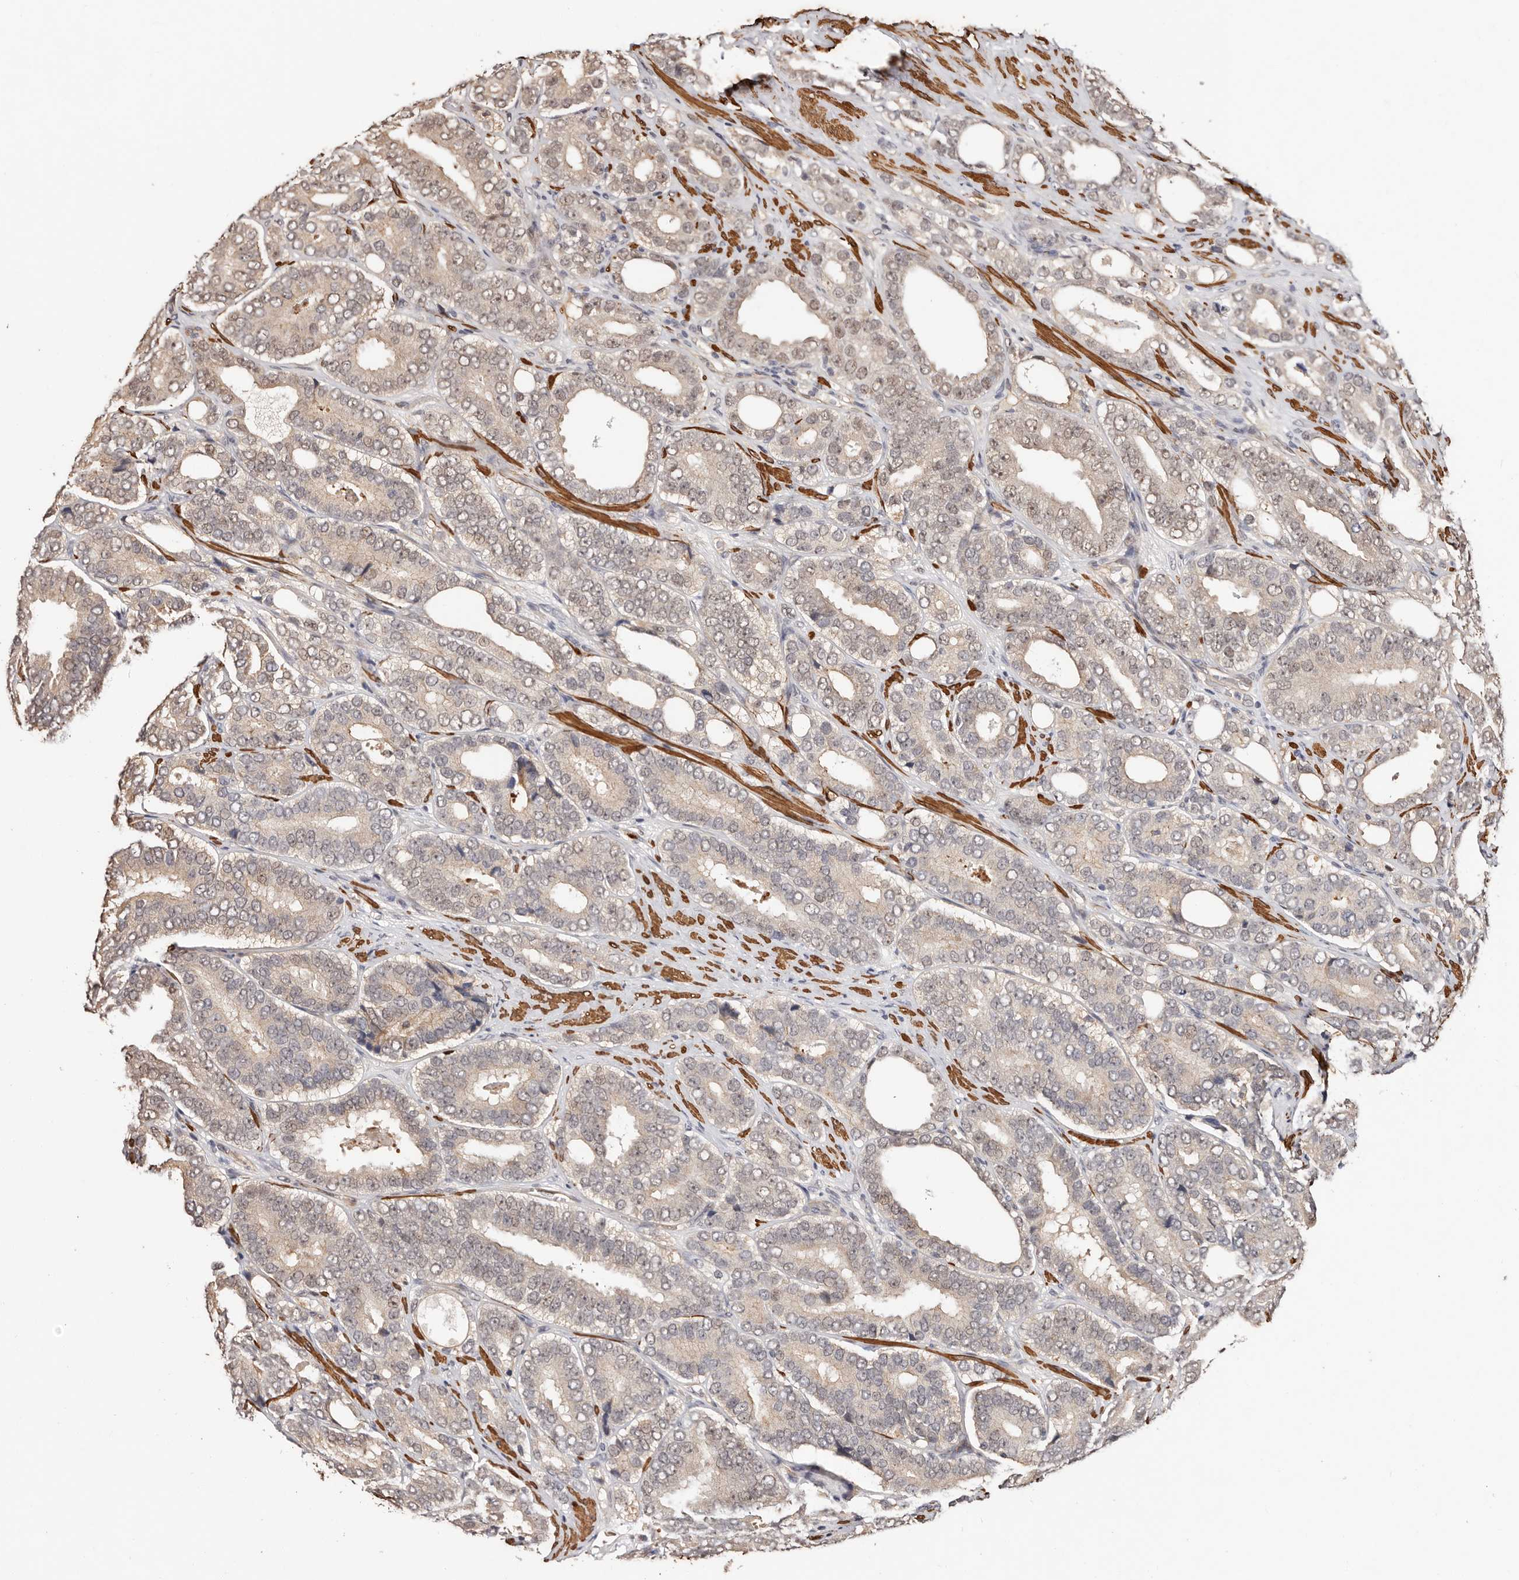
{"staining": {"intensity": "negative", "quantity": "none", "location": "none"}, "tissue": "prostate cancer", "cell_type": "Tumor cells", "image_type": "cancer", "snomed": [{"axis": "morphology", "description": "Adenocarcinoma, High grade"}, {"axis": "topography", "description": "Prostate"}], "caption": "Immunohistochemistry micrograph of prostate adenocarcinoma (high-grade) stained for a protein (brown), which shows no staining in tumor cells.", "gene": "TRIP13", "patient": {"sex": "male", "age": 56}}